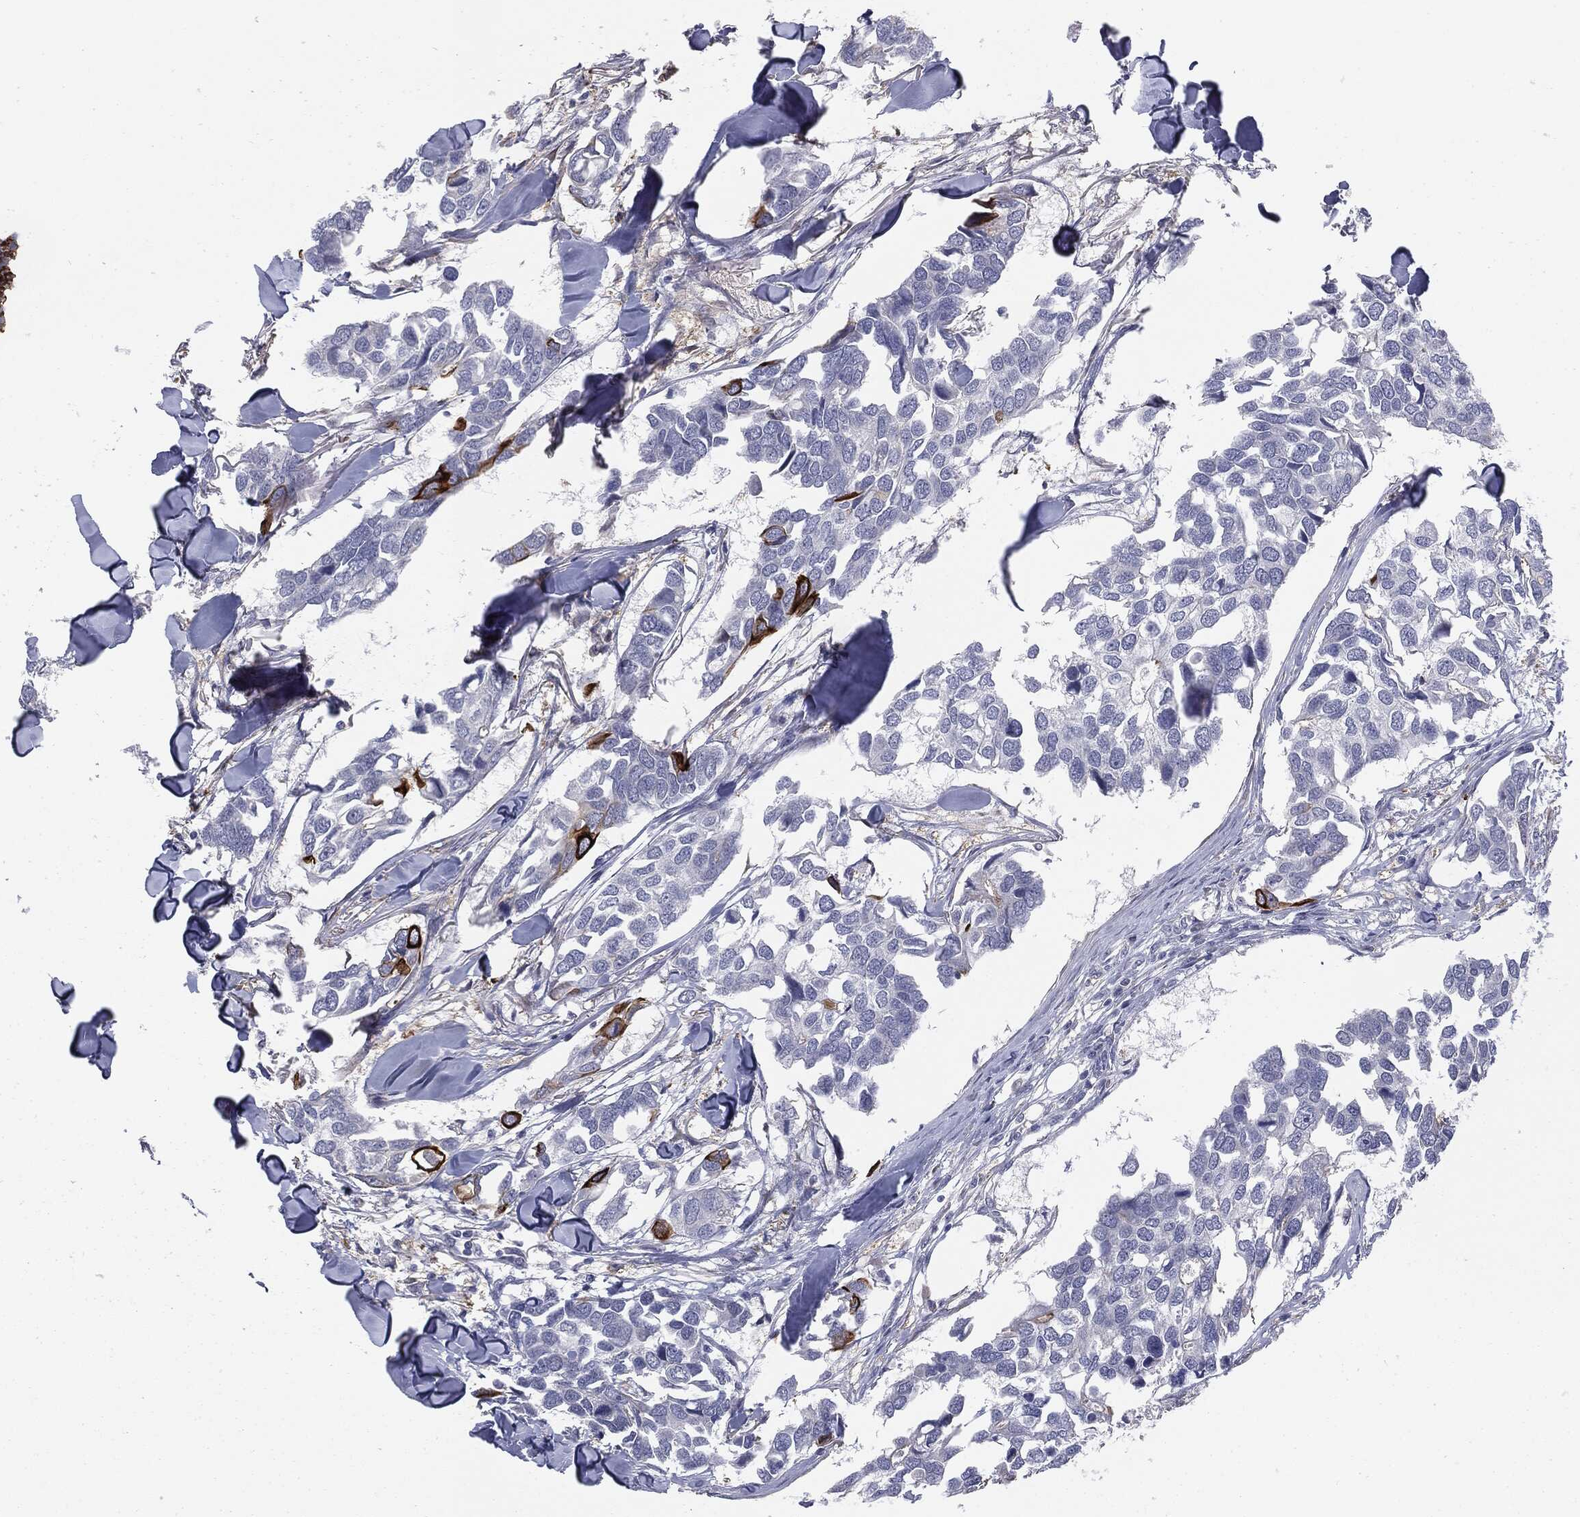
{"staining": {"intensity": "negative", "quantity": "none", "location": "none"}, "tissue": "breast cancer", "cell_type": "Tumor cells", "image_type": "cancer", "snomed": [{"axis": "morphology", "description": "Duct carcinoma"}, {"axis": "topography", "description": "Breast"}], "caption": "The image demonstrates no staining of tumor cells in breast cancer (infiltrating ductal carcinoma).", "gene": "KRT5", "patient": {"sex": "female", "age": 83}}